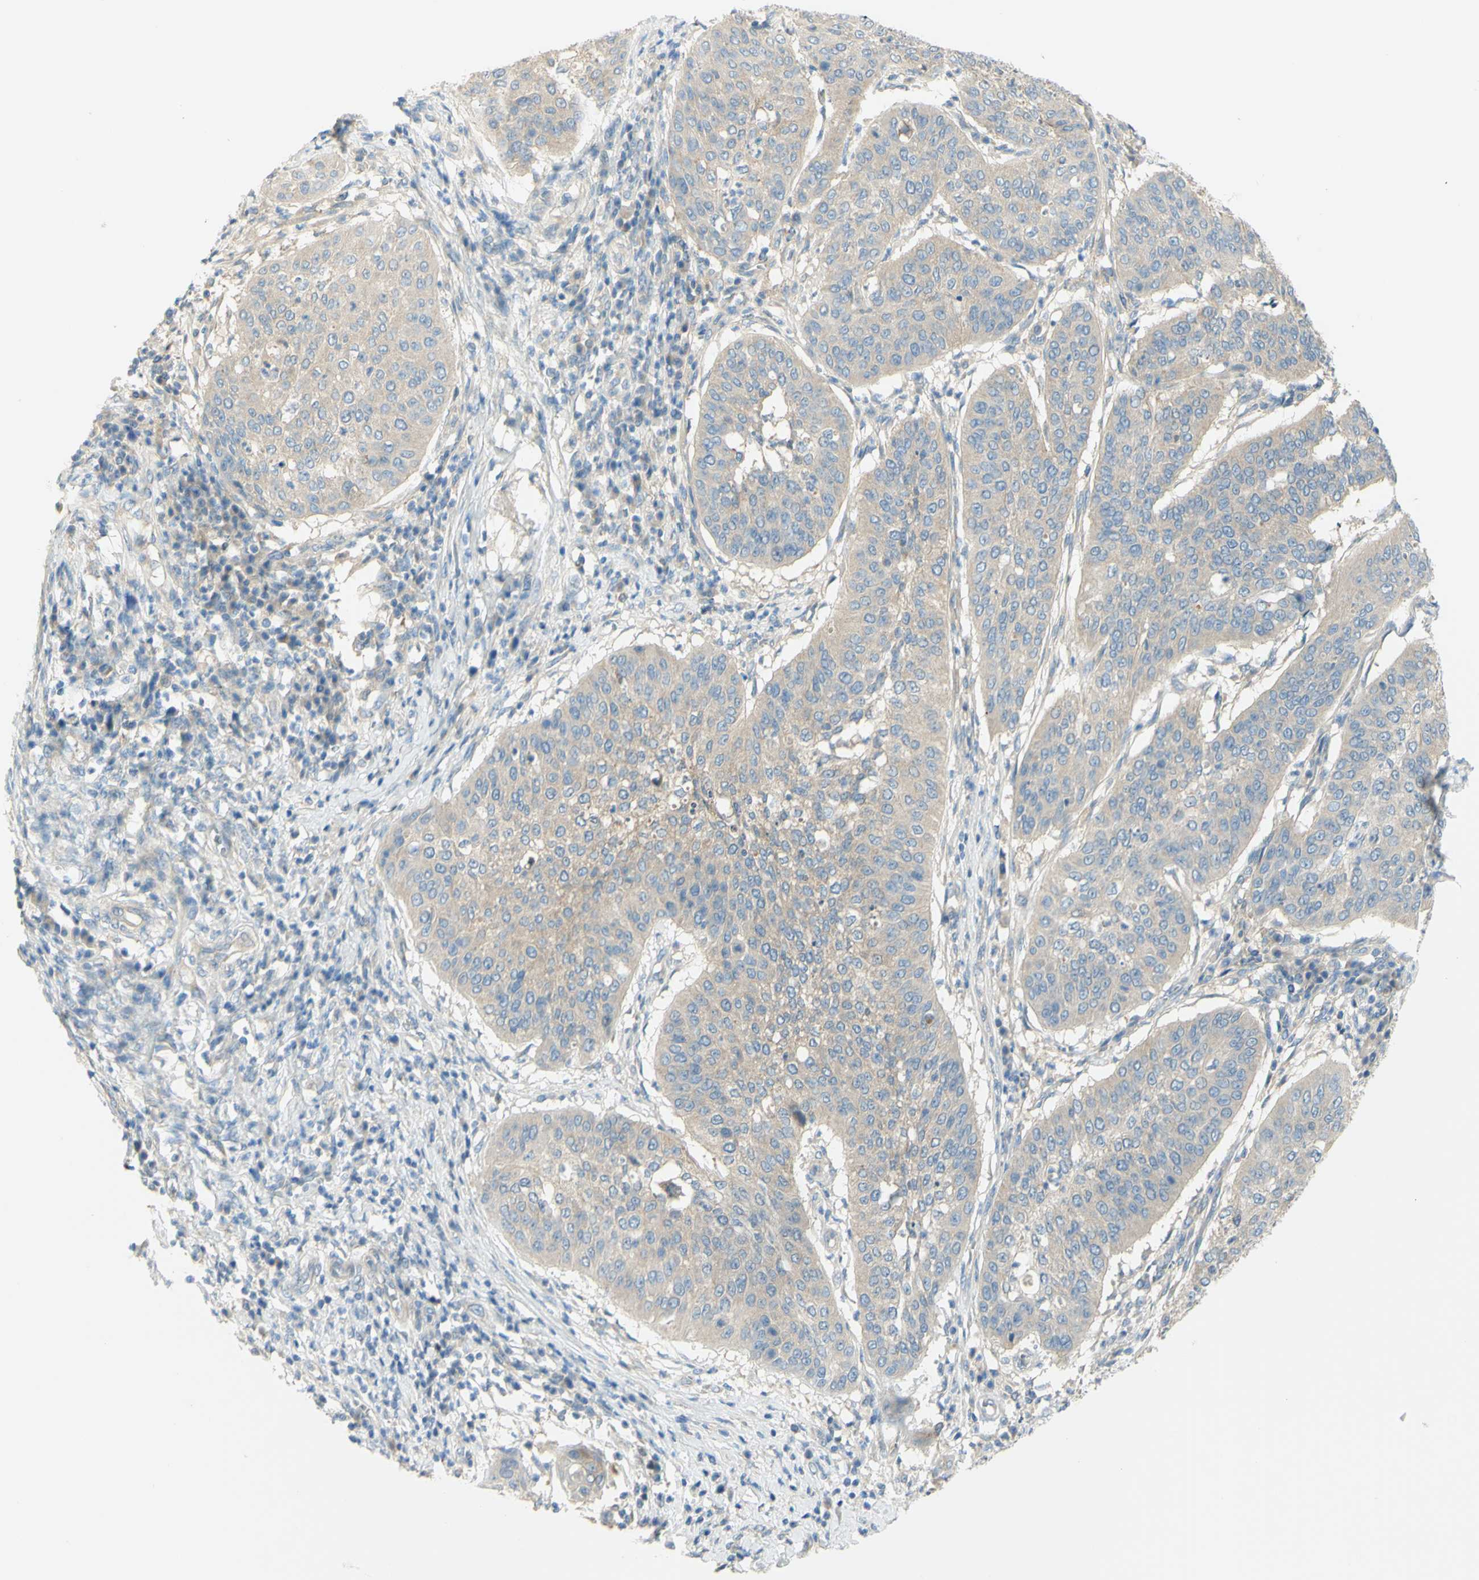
{"staining": {"intensity": "weak", "quantity": ">75%", "location": "cytoplasmic/membranous"}, "tissue": "cervical cancer", "cell_type": "Tumor cells", "image_type": "cancer", "snomed": [{"axis": "morphology", "description": "Normal tissue, NOS"}, {"axis": "morphology", "description": "Squamous cell carcinoma, NOS"}, {"axis": "topography", "description": "Cervix"}], "caption": "Protein analysis of cervical cancer tissue exhibits weak cytoplasmic/membranous expression in about >75% of tumor cells.", "gene": "GCNT3", "patient": {"sex": "female", "age": 39}}